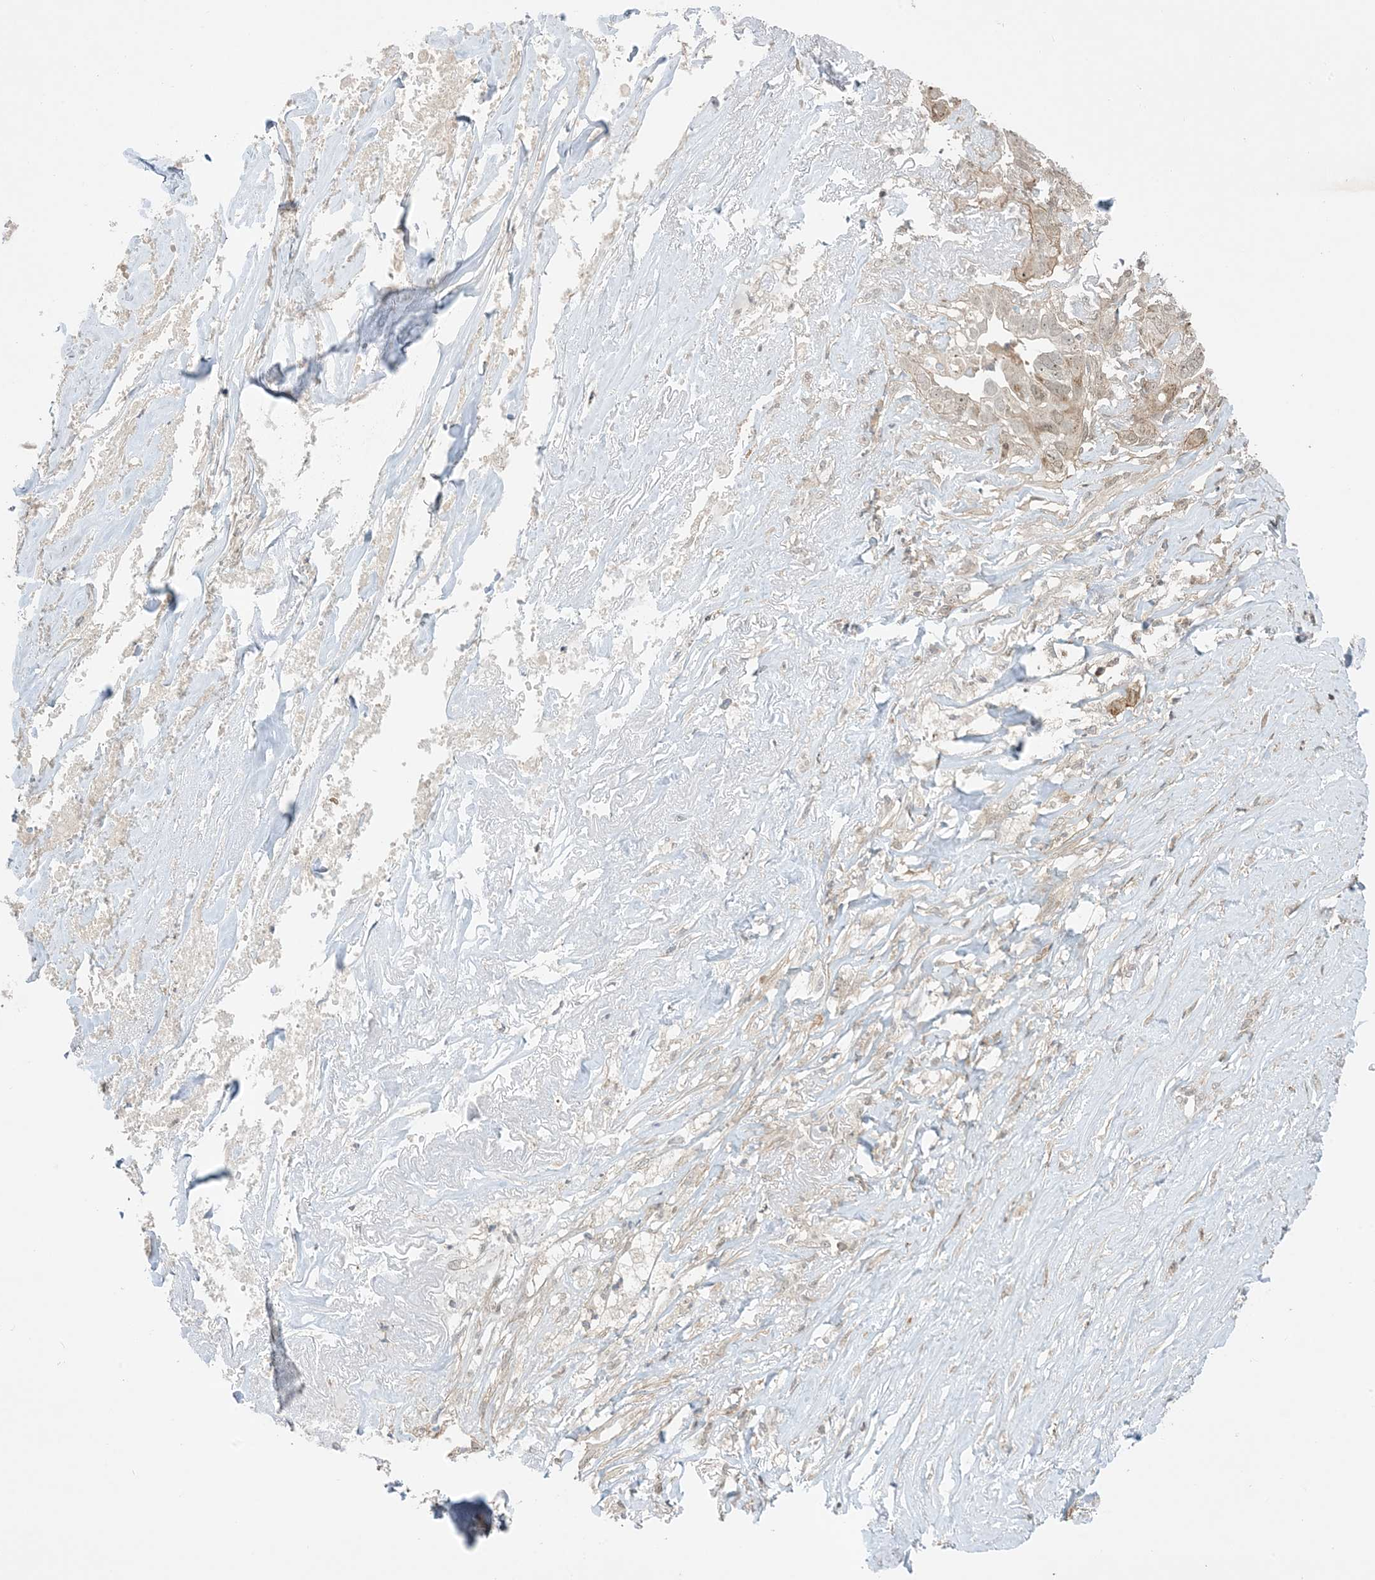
{"staining": {"intensity": "weak", "quantity": "25%-75%", "location": "cytoplasmic/membranous"}, "tissue": "liver cancer", "cell_type": "Tumor cells", "image_type": "cancer", "snomed": [{"axis": "morphology", "description": "Cholangiocarcinoma"}, {"axis": "topography", "description": "Liver"}], "caption": "Immunohistochemical staining of cholangiocarcinoma (liver) shows weak cytoplasmic/membranous protein expression in approximately 25%-75% of tumor cells.", "gene": "PHLDB2", "patient": {"sex": "female", "age": 79}}